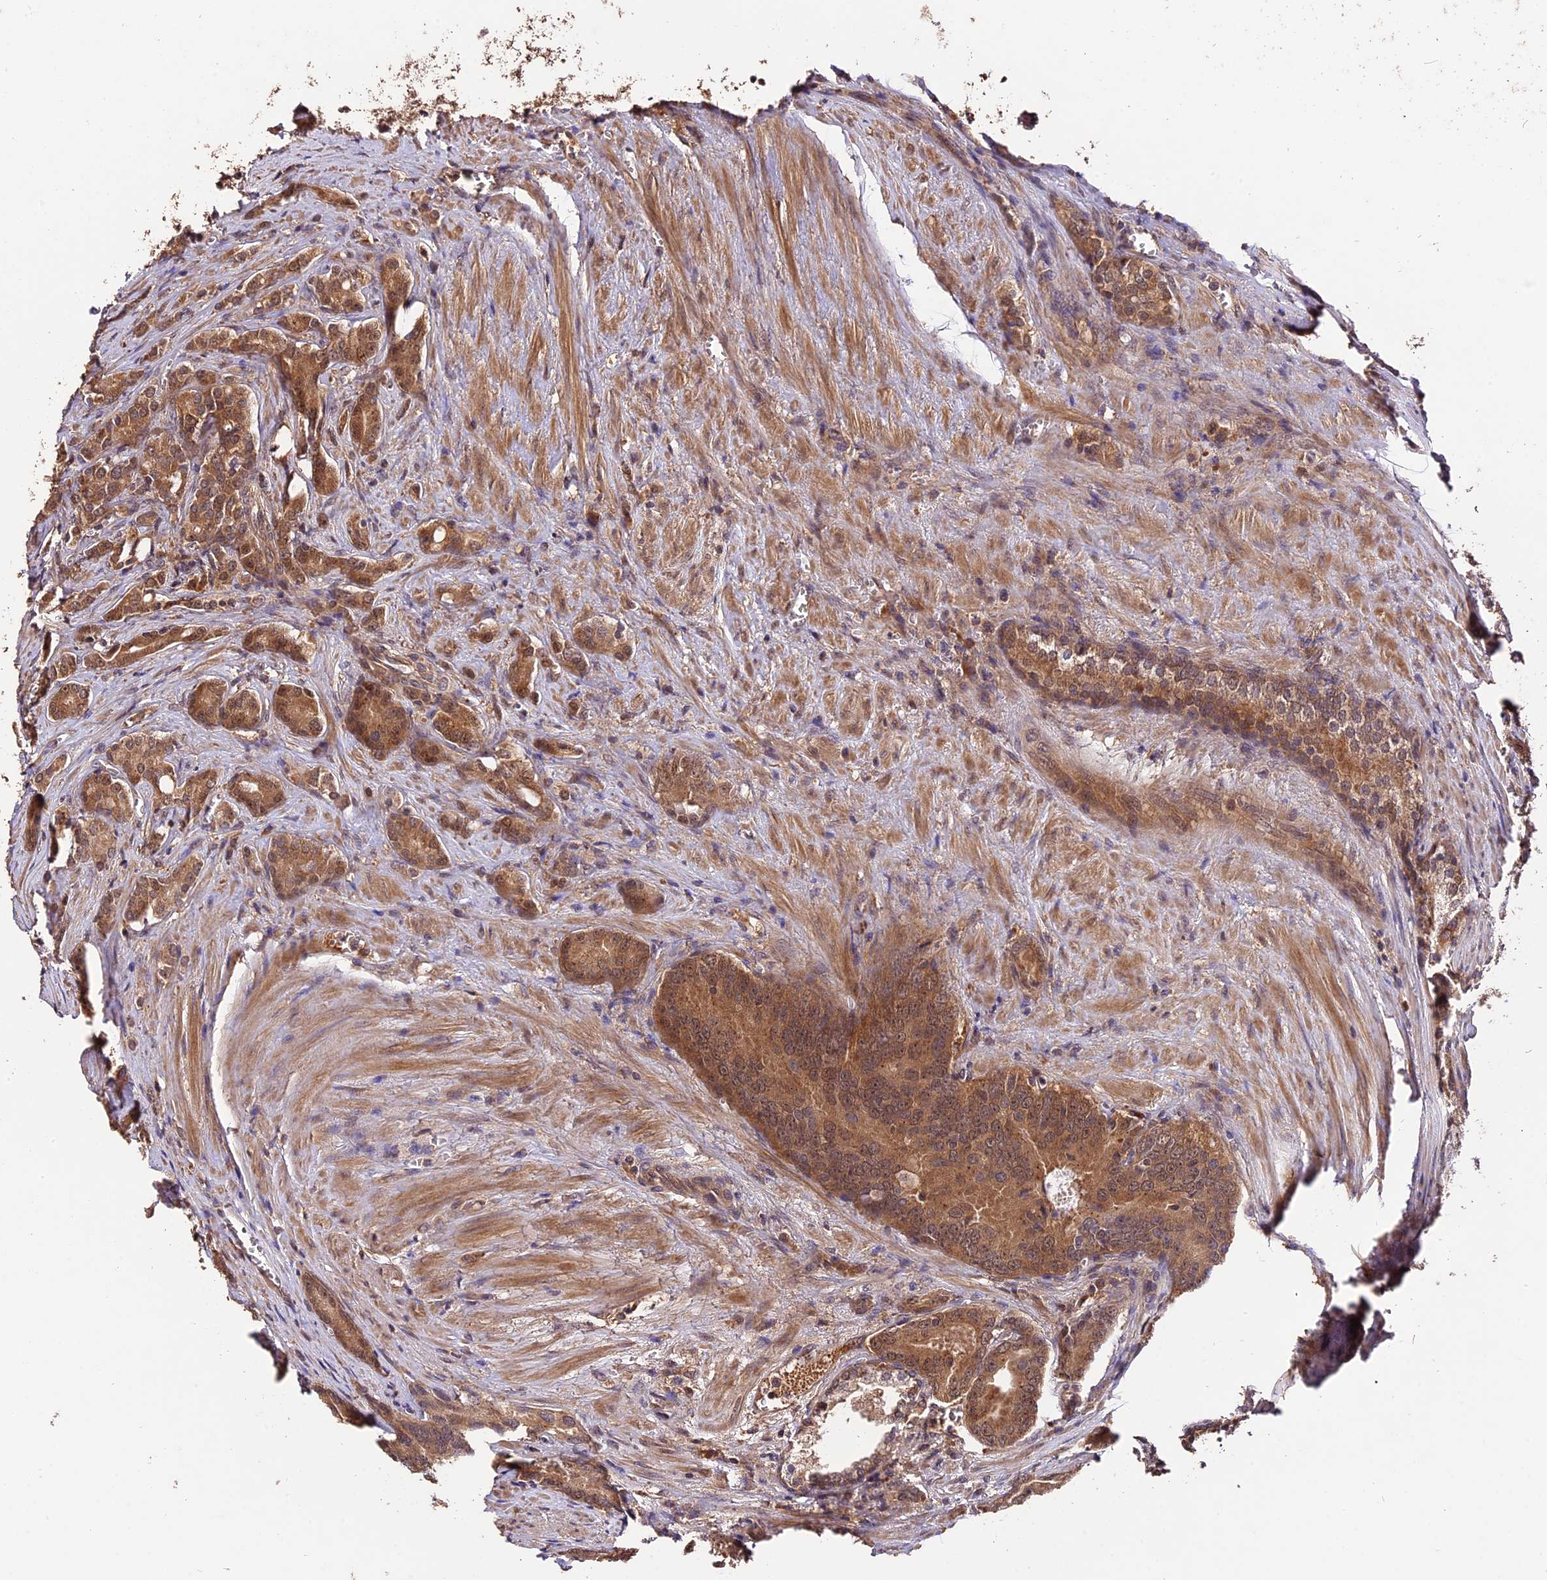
{"staining": {"intensity": "moderate", "quantity": ">75%", "location": "cytoplasmic/membranous"}, "tissue": "prostate cancer", "cell_type": "Tumor cells", "image_type": "cancer", "snomed": [{"axis": "morphology", "description": "Adenocarcinoma, High grade"}, {"axis": "topography", "description": "Prostate"}], "caption": "Immunohistochemical staining of human prostate adenocarcinoma (high-grade) shows moderate cytoplasmic/membranous protein expression in about >75% of tumor cells.", "gene": "TRMT1", "patient": {"sex": "male", "age": 72}}